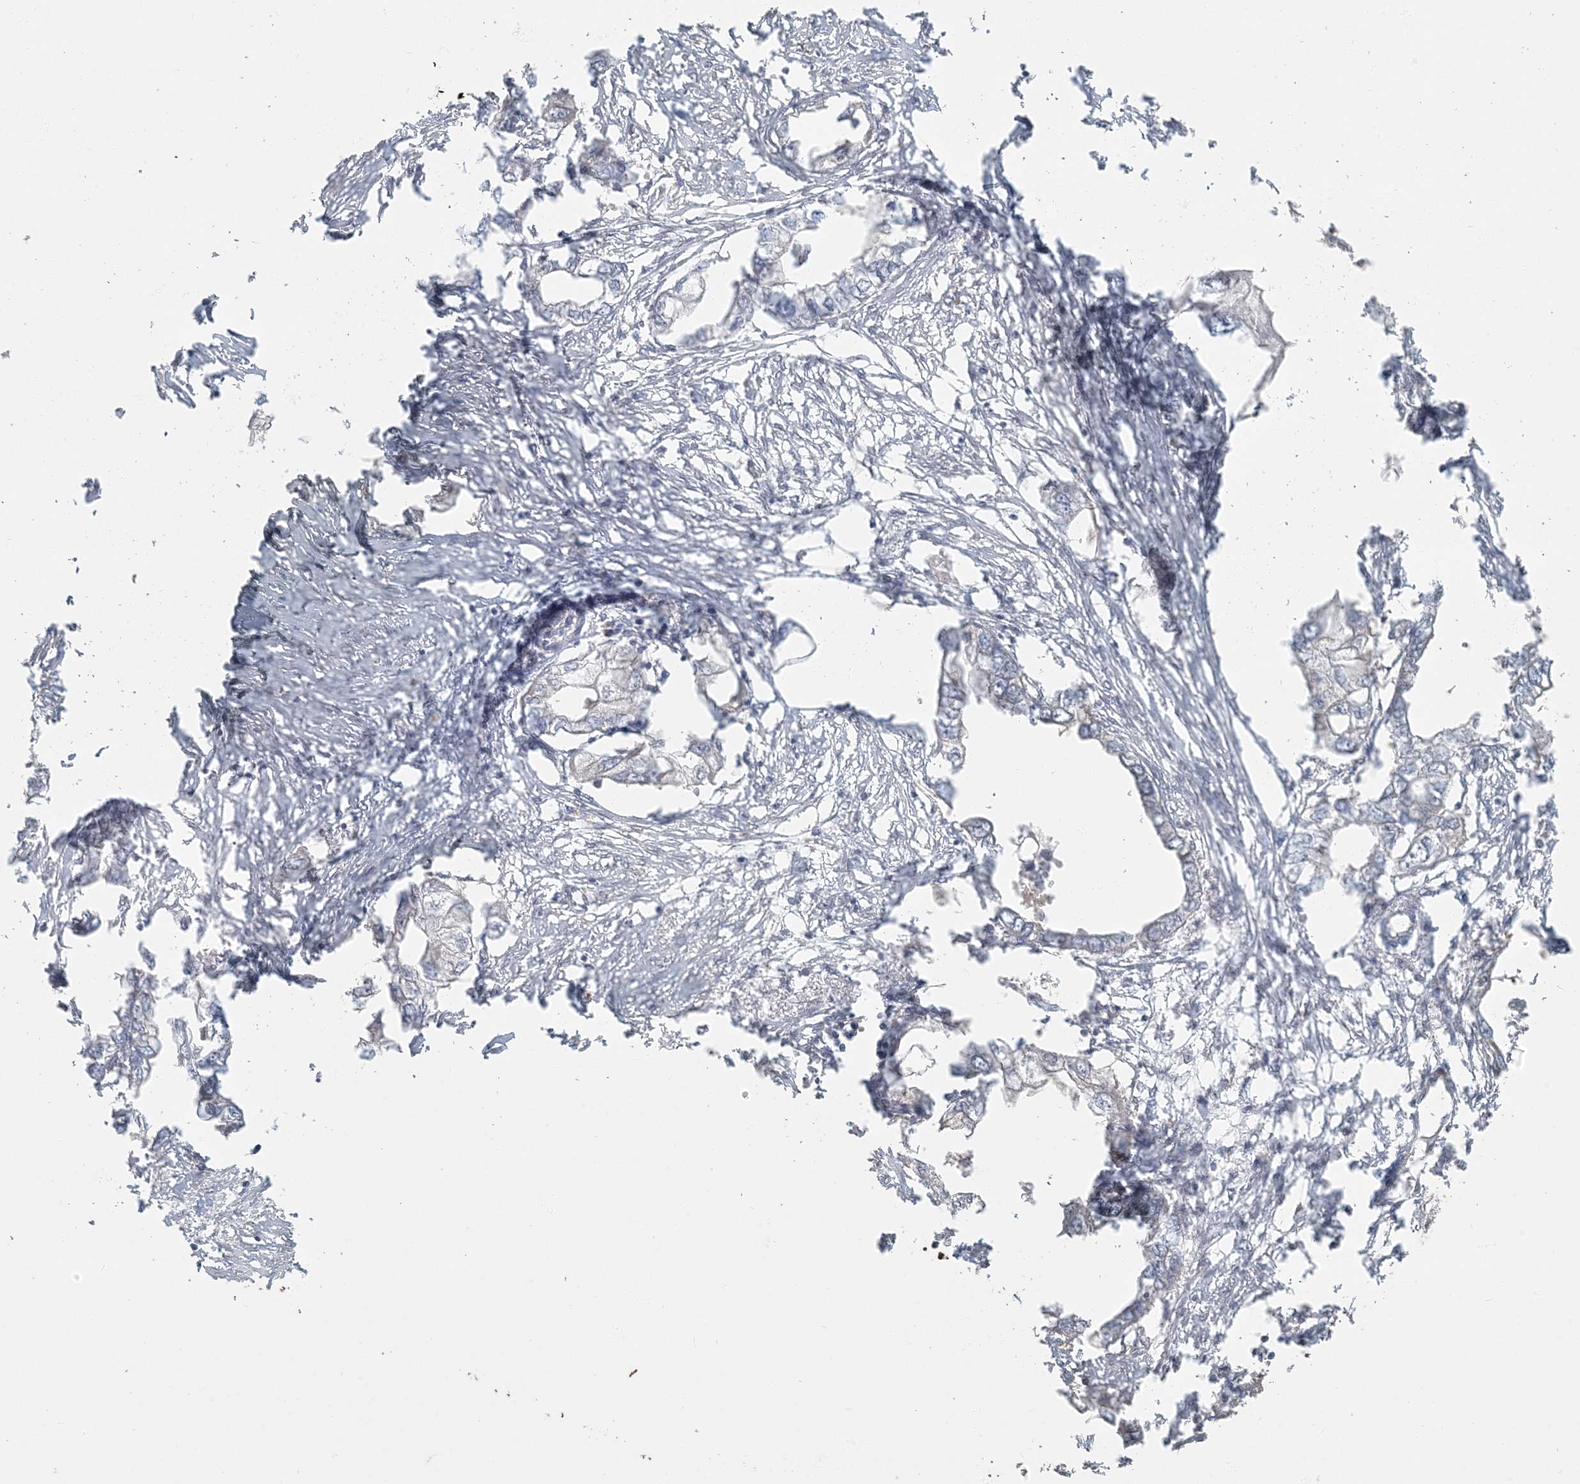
{"staining": {"intensity": "negative", "quantity": "none", "location": "none"}, "tissue": "endometrial cancer", "cell_type": "Tumor cells", "image_type": "cancer", "snomed": [{"axis": "morphology", "description": "Adenocarcinoma, NOS"}, {"axis": "morphology", "description": "Adenocarcinoma, metastatic, NOS"}, {"axis": "topography", "description": "Adipose tissue"}, {"axis": "topography", "description": "Endometrium"}], "caption": "DAB immunohistochemical staining of endometrial metastatic adenocarcinoma demonstrates no significant expression in tumor cells.", "gene": "AK9", "patient": {"sex": "female", "age": 67}}